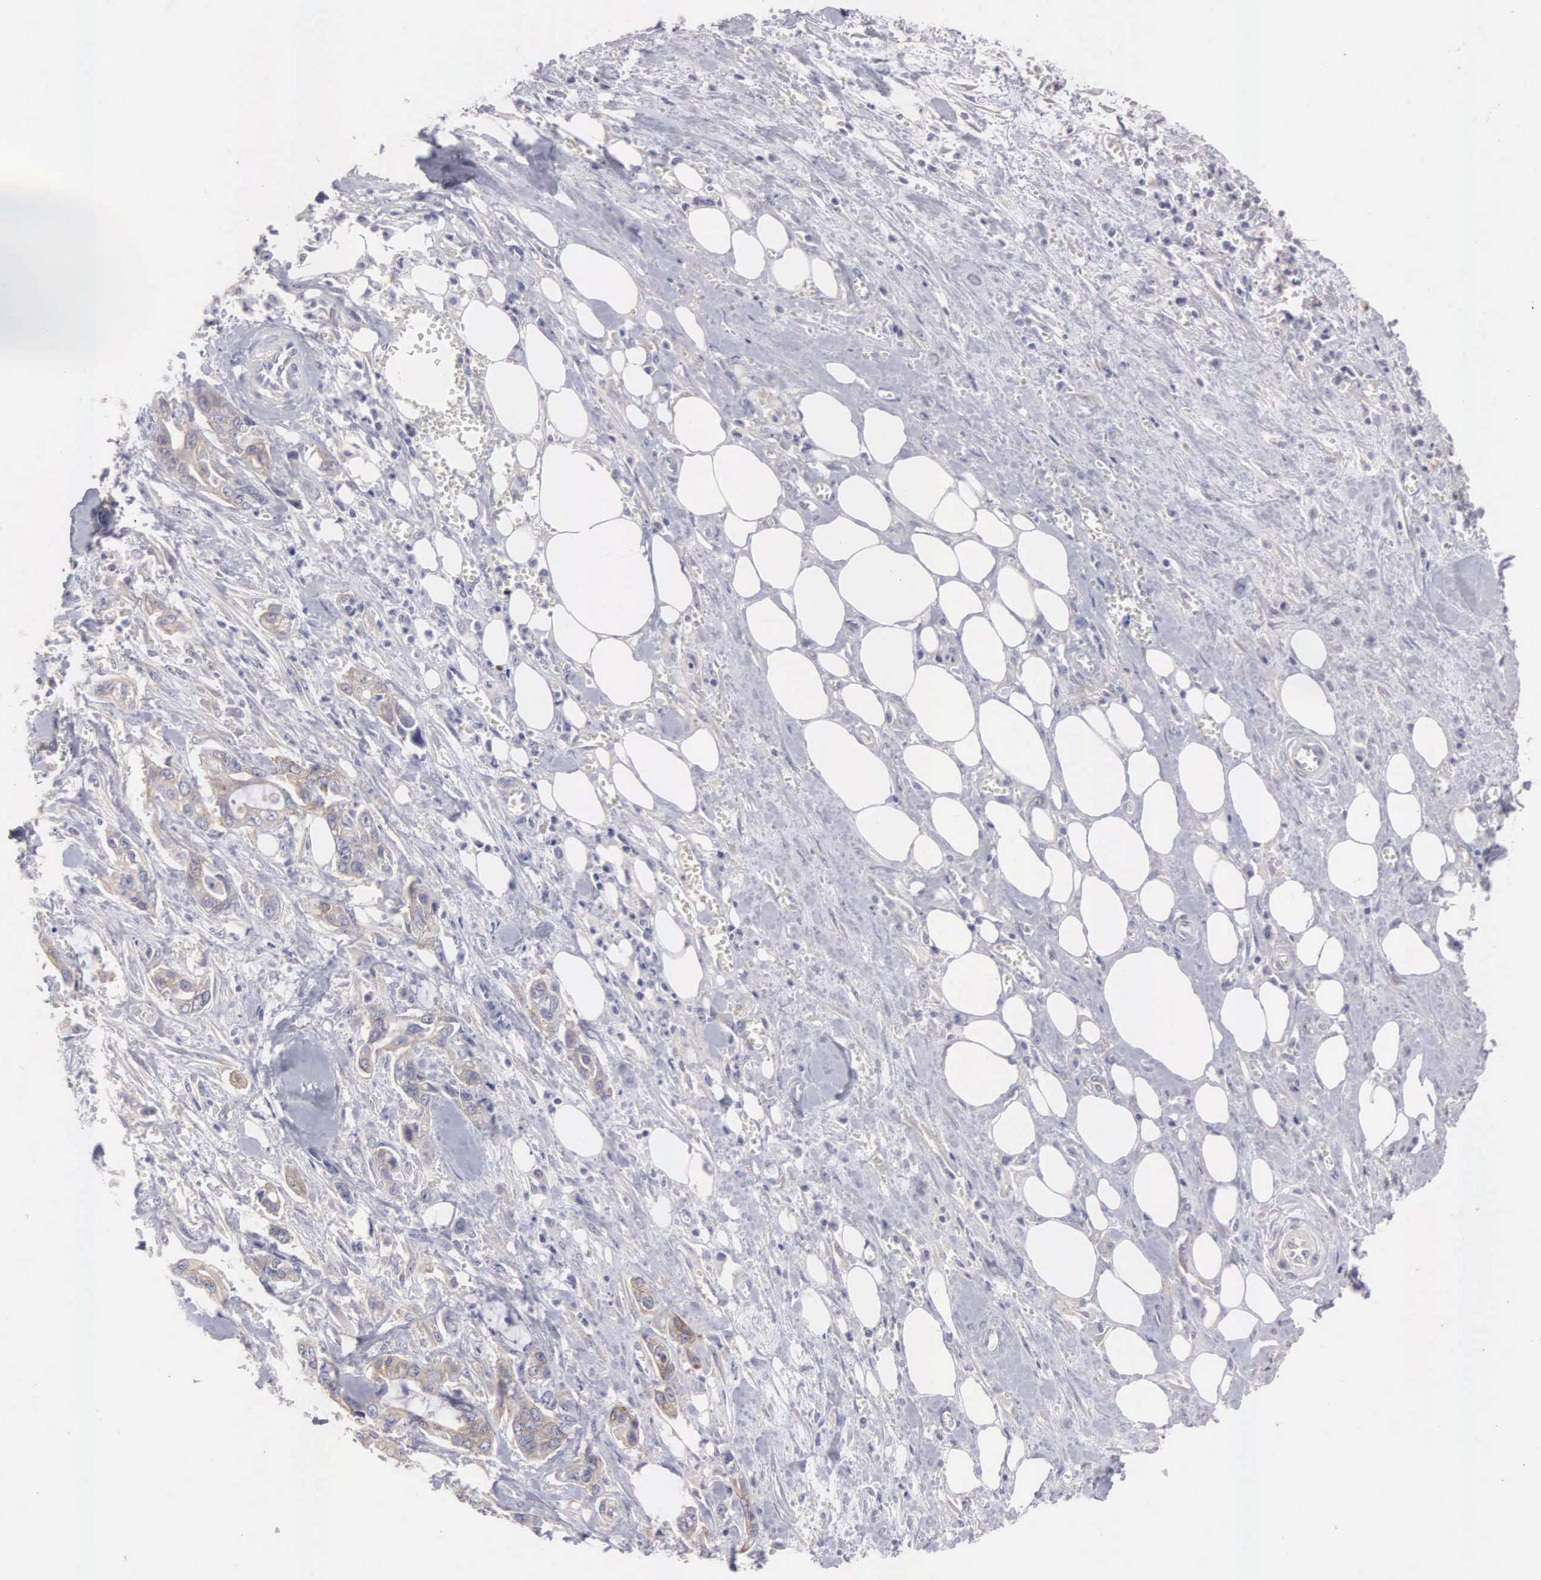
{"staining": {"intensity": "weak", "quantity": "25%-75%", "location": "cytoplasmic/membranous"}, "tissue": "pancreatic cancer", "cell_type": "Tumor cells", "image_type": "cancer", "snomed": [{"axis": "morphology", "description": "Adenocarcinoma, NOS"}, {"axis": "topography", "description": "Pancreas"}], "caption": "This photomicrograph exhibits IHC staining of human pancreatic cancer (adenocarcinoma), with low weak cytoplasmic/membranous expression in approximately 25%-75% of tumor cells.", "gene": "CEP170B", "patient": {"sex": "male", "age": 69}}